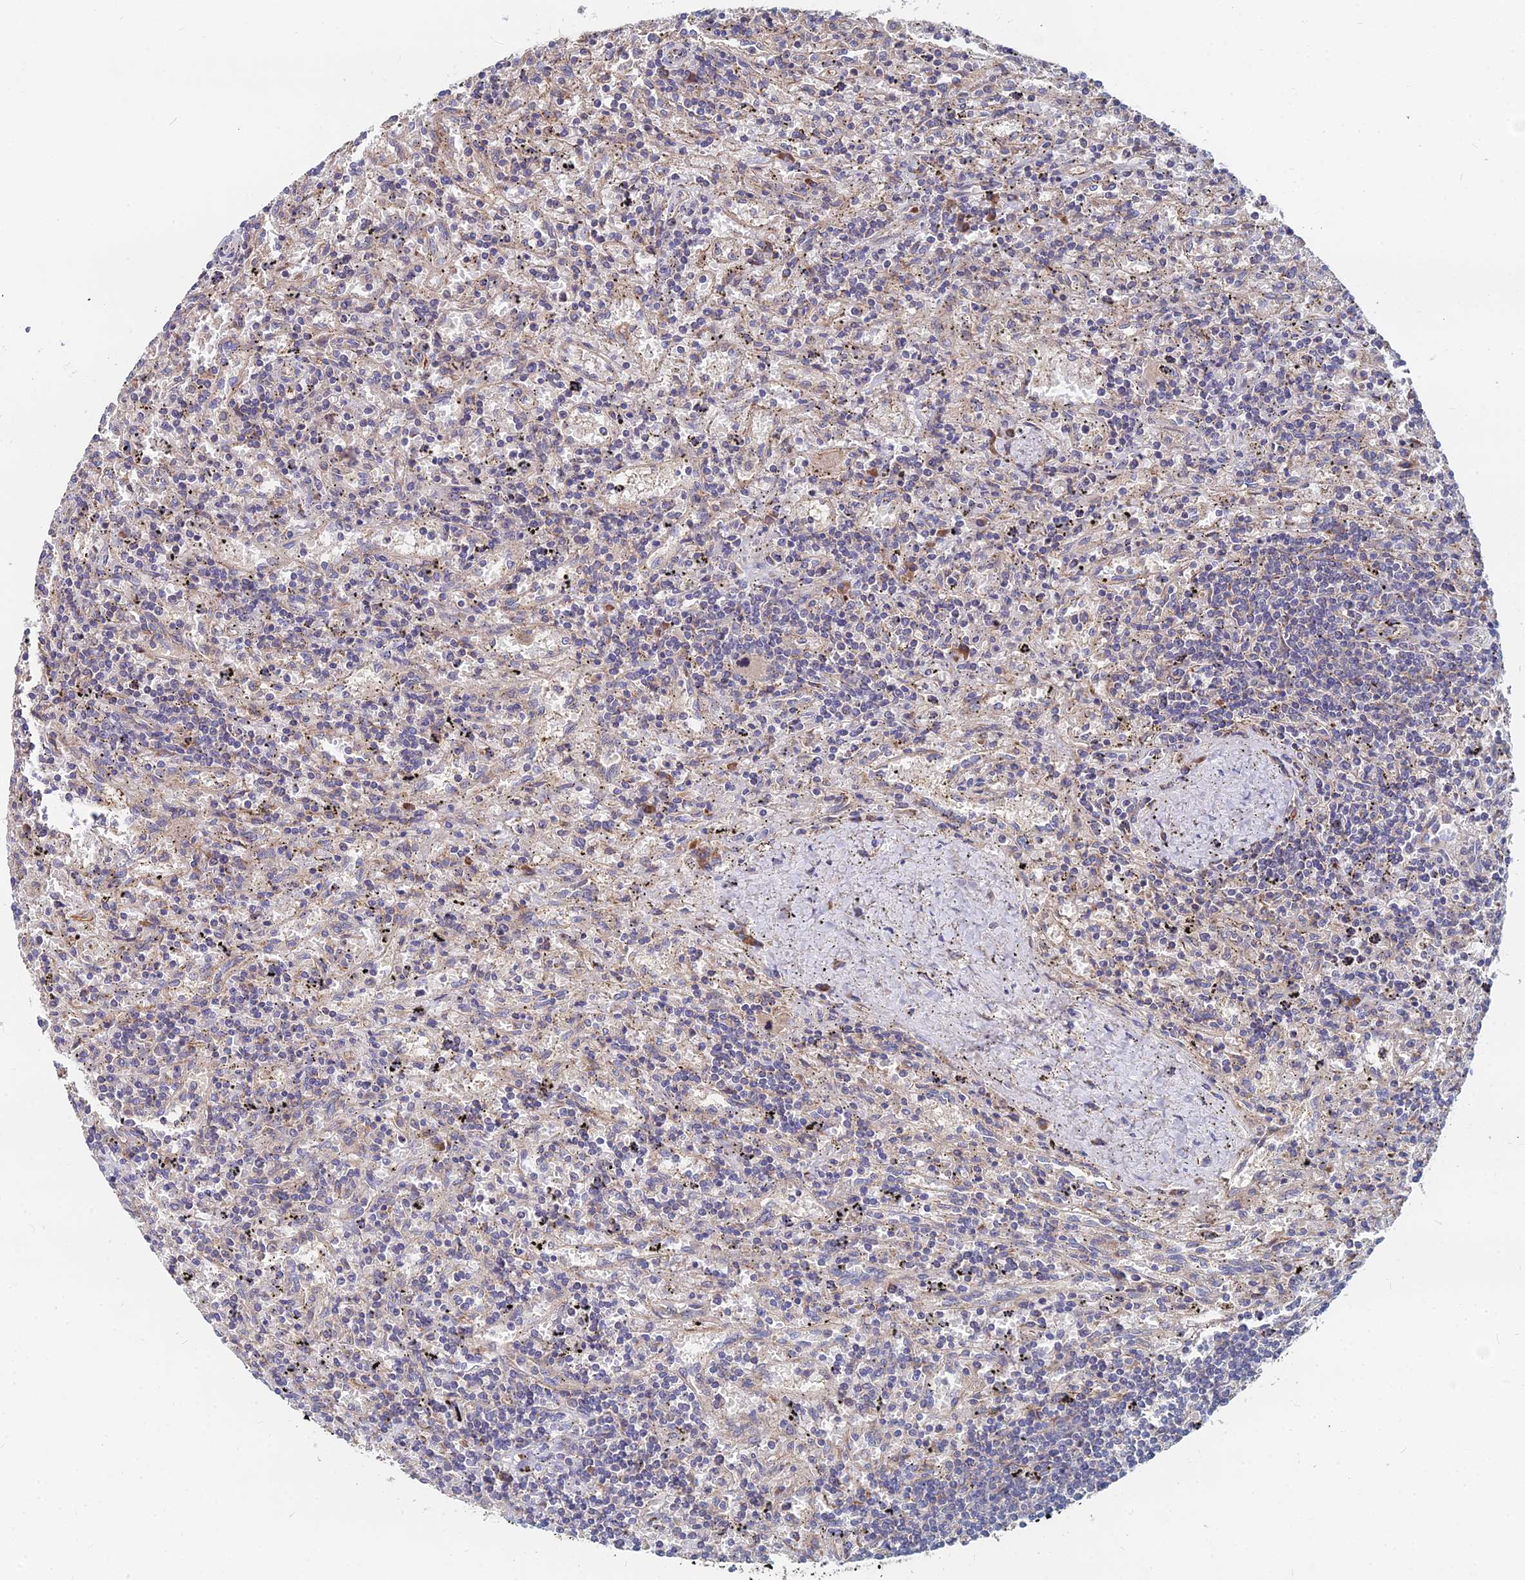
{"staining": {"intensity": "negative", "quantity": "none", "location": "none"}, "tissue": "lymphoma", "cell_type": "Tumor cells", "image_type": "cancer", "snomed": [{"axis": "morphology", "description": "Malignant lymphoma, non-Hodgkin's type, Low grade"}, {"axis": "topography", "description": "Spleen"}], "caption": "This is a micrograph of immunohistochemistry (IHC) staining of malignant lymphoma, non-Hodgkin's type (low-grade), which shows no positivity in tumor cells.", "gene": "CCZ1", "patient": {"sex": "male", "age": 76}}